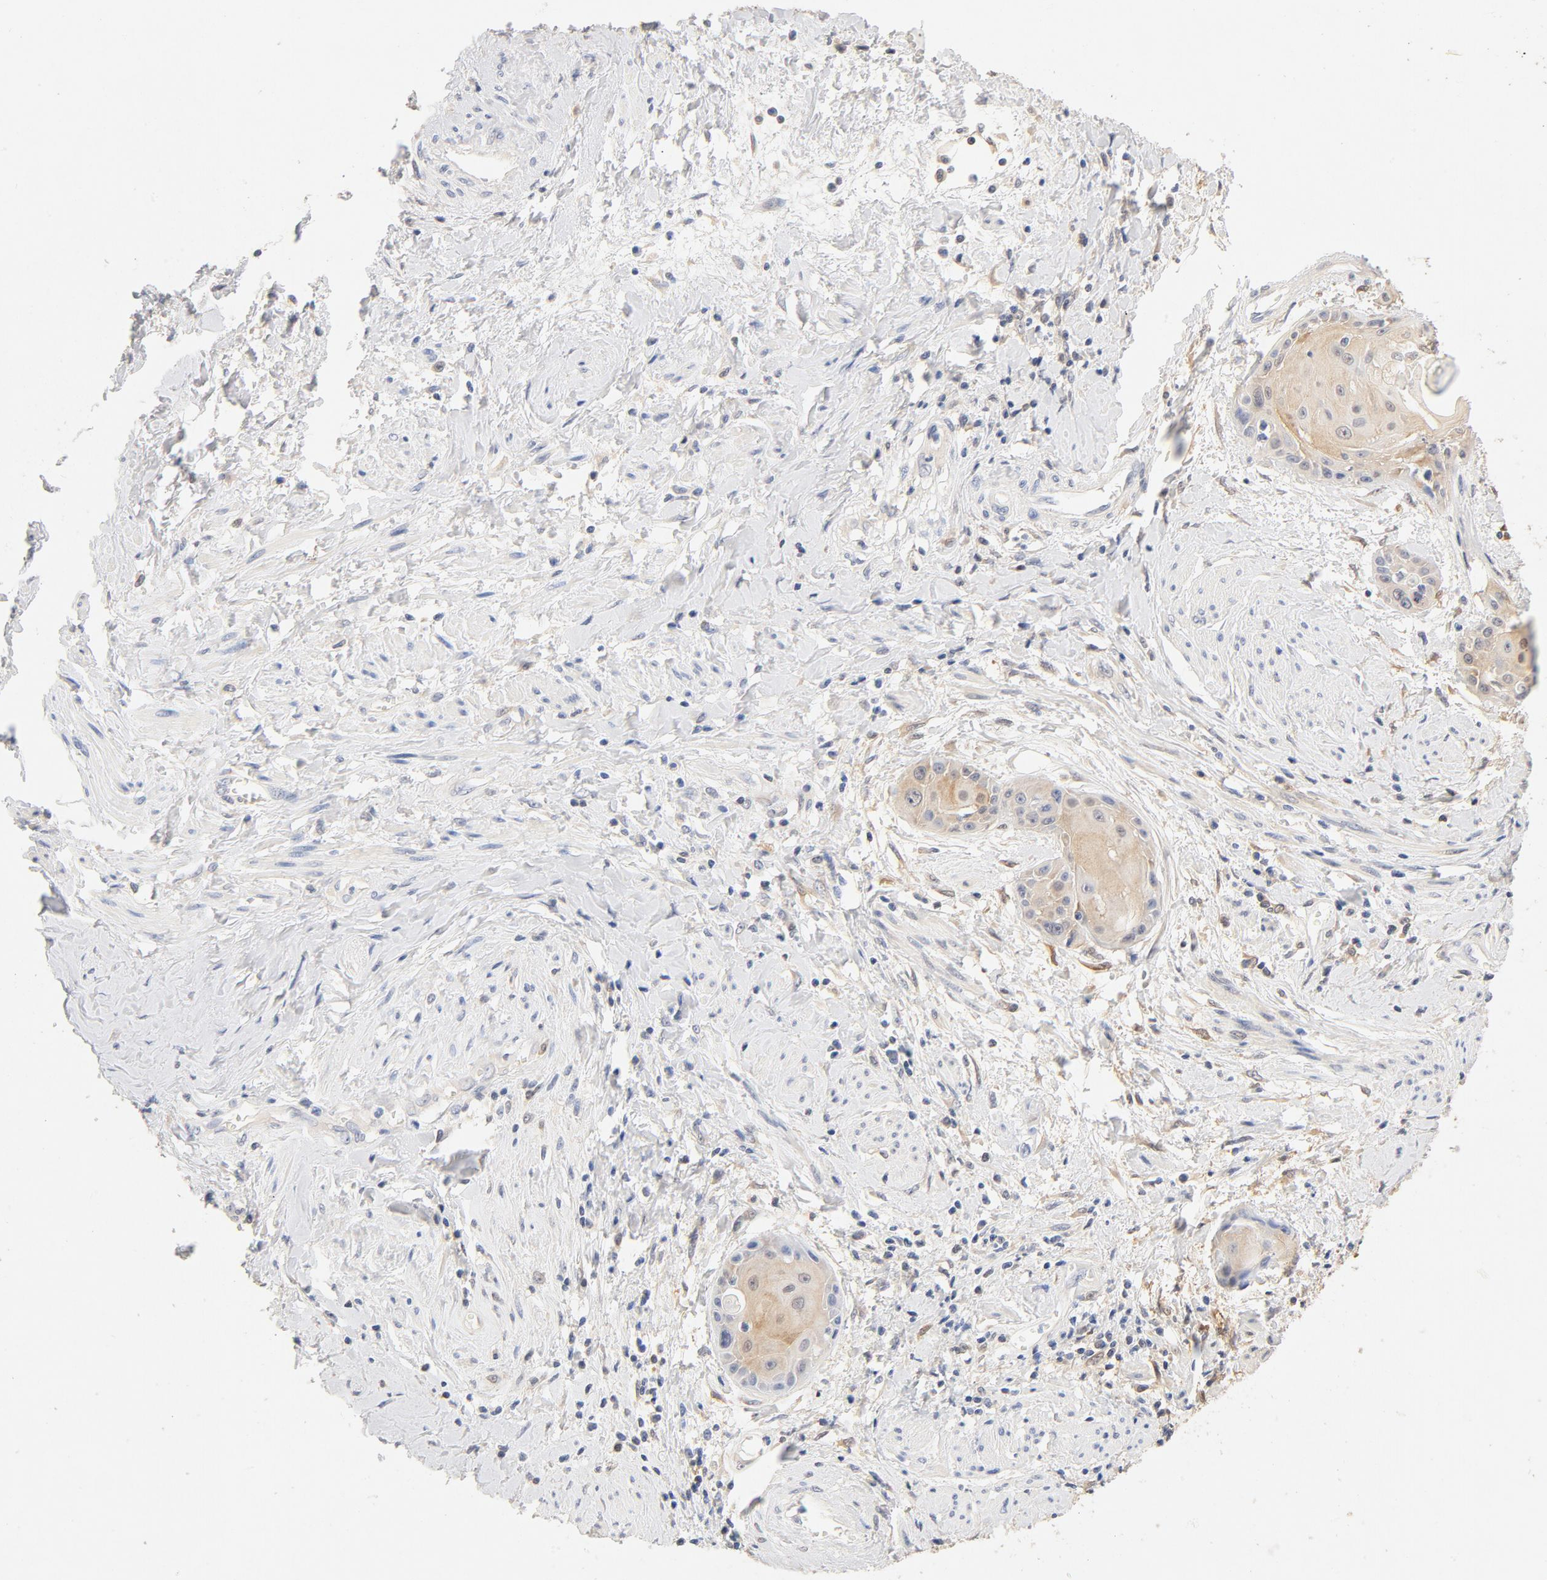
{"staining": {"intensity": "weak", "quantity": "25%-75%", "location": "cytoplasmic/membranous"}, "tissue": "cervical cancer", "cell_type": "Tumor cells", "image_type": "cancer", "snomed": [{"axis": "morphology", "description": "Squamous cell carcinoma, NOS"}, {"axis": "topography", "description": "Cervix"}], "caption": "The immunohistochemical stain highlights weak cytoplasmic/membranous staining in tumor cells of cervical cancer tissue.", "gene": "STAT1", "patient": {"sex": "female", "age": 57}}